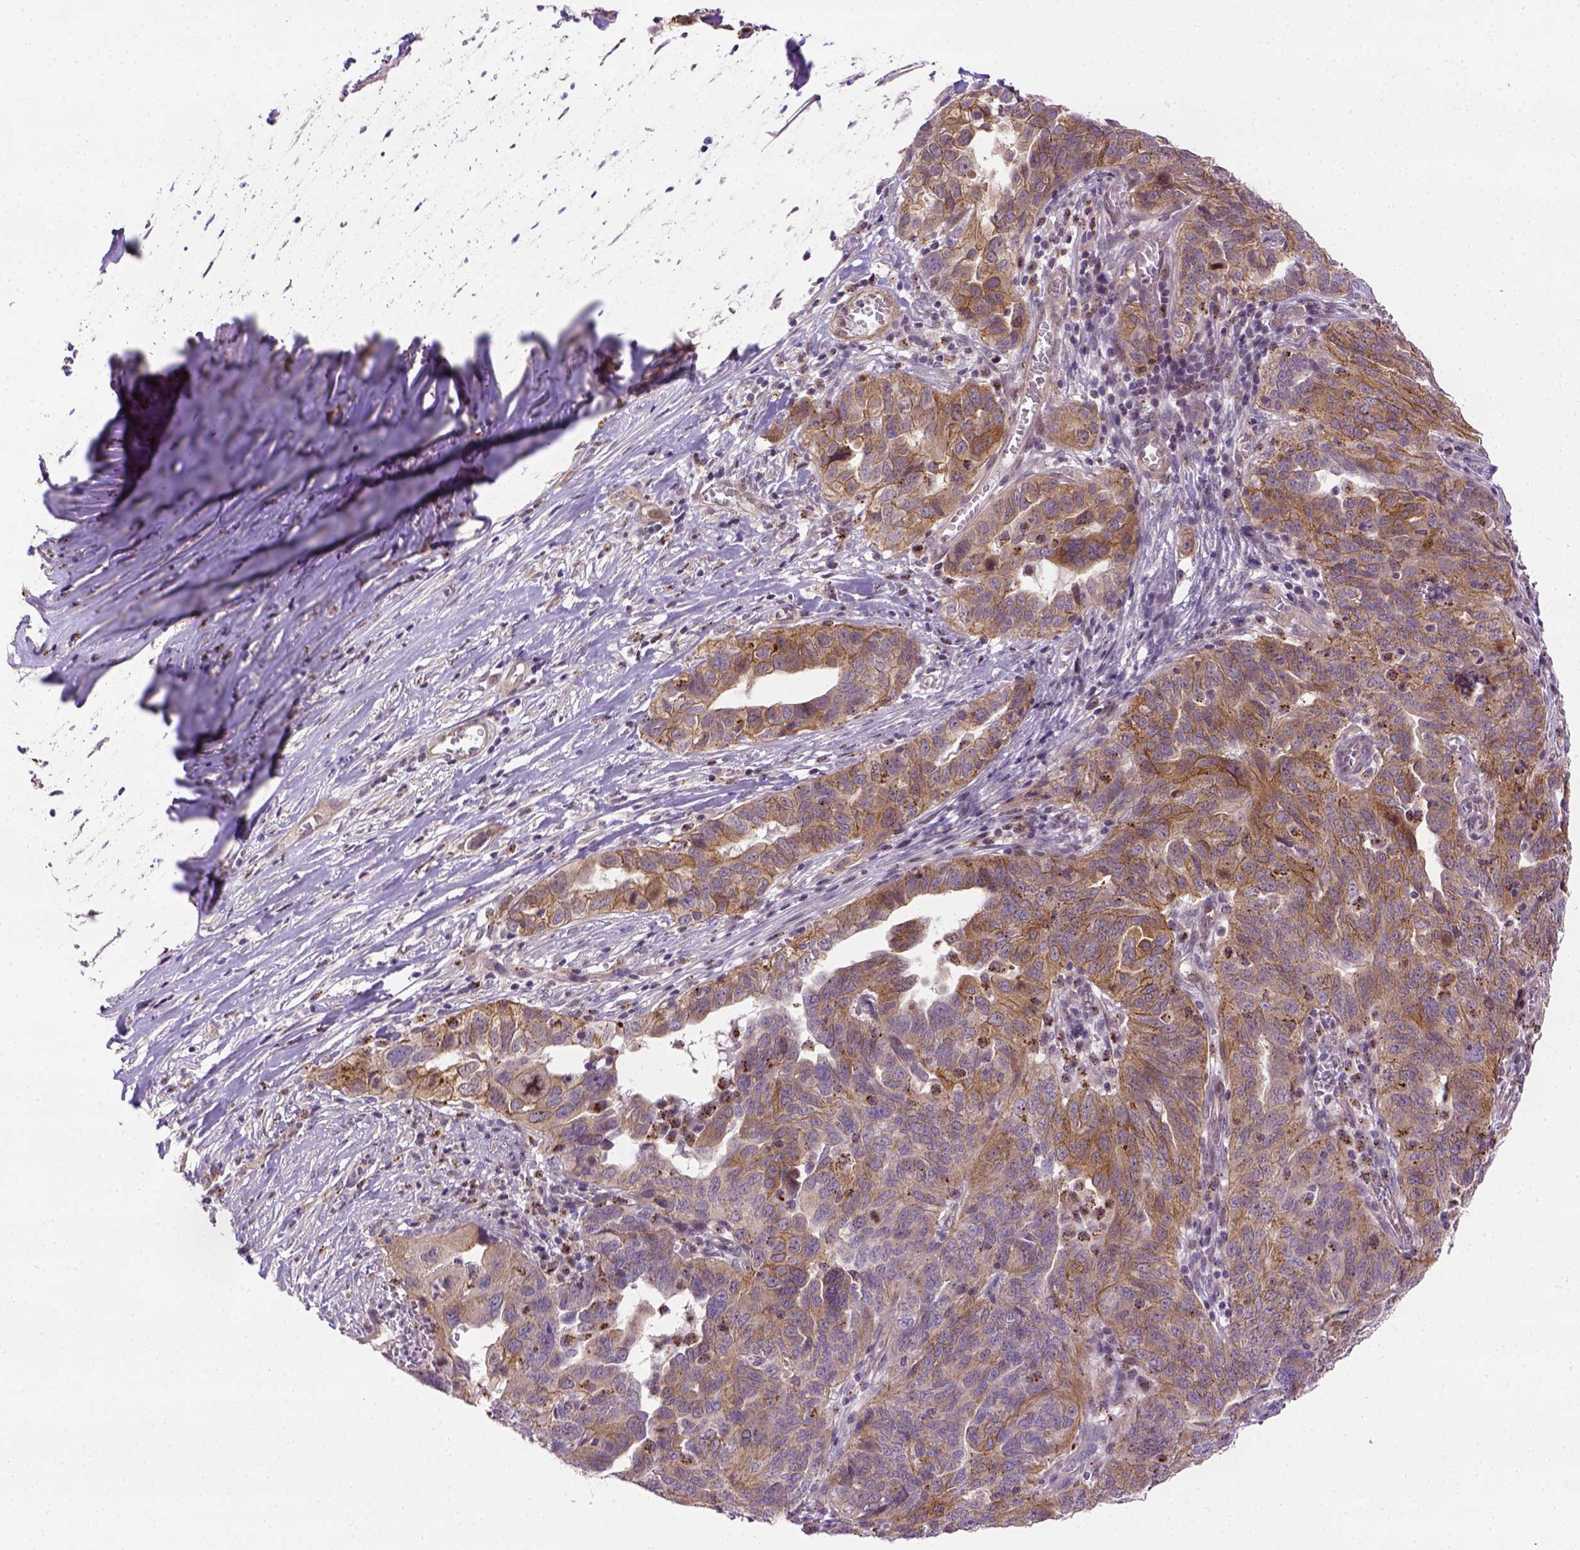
{"staining": {"intensity": "moderate", "quantity": "25%-75%", "location": "cytoplasmic/membranous"}, "tissue": "ovarian cancer", "cell_type": "Tumor cells", "image_type": "cancer", "snomed": [{"axis": "morphology", "description": "Carcinoma, endometroid"}, {"axis": "topography", "description": "Soft tissue"}, {"axis": "topography", "description": "Ovary"}], "caption": "Immunohistochemical staining of human ovarian cancer reveals medium levels of moderate cytoplasmic/membranous positivity in approximately 25%-75% of tumor cells.", "gene": "KAZN", "patient": {"sex": "female", "age": 52}}